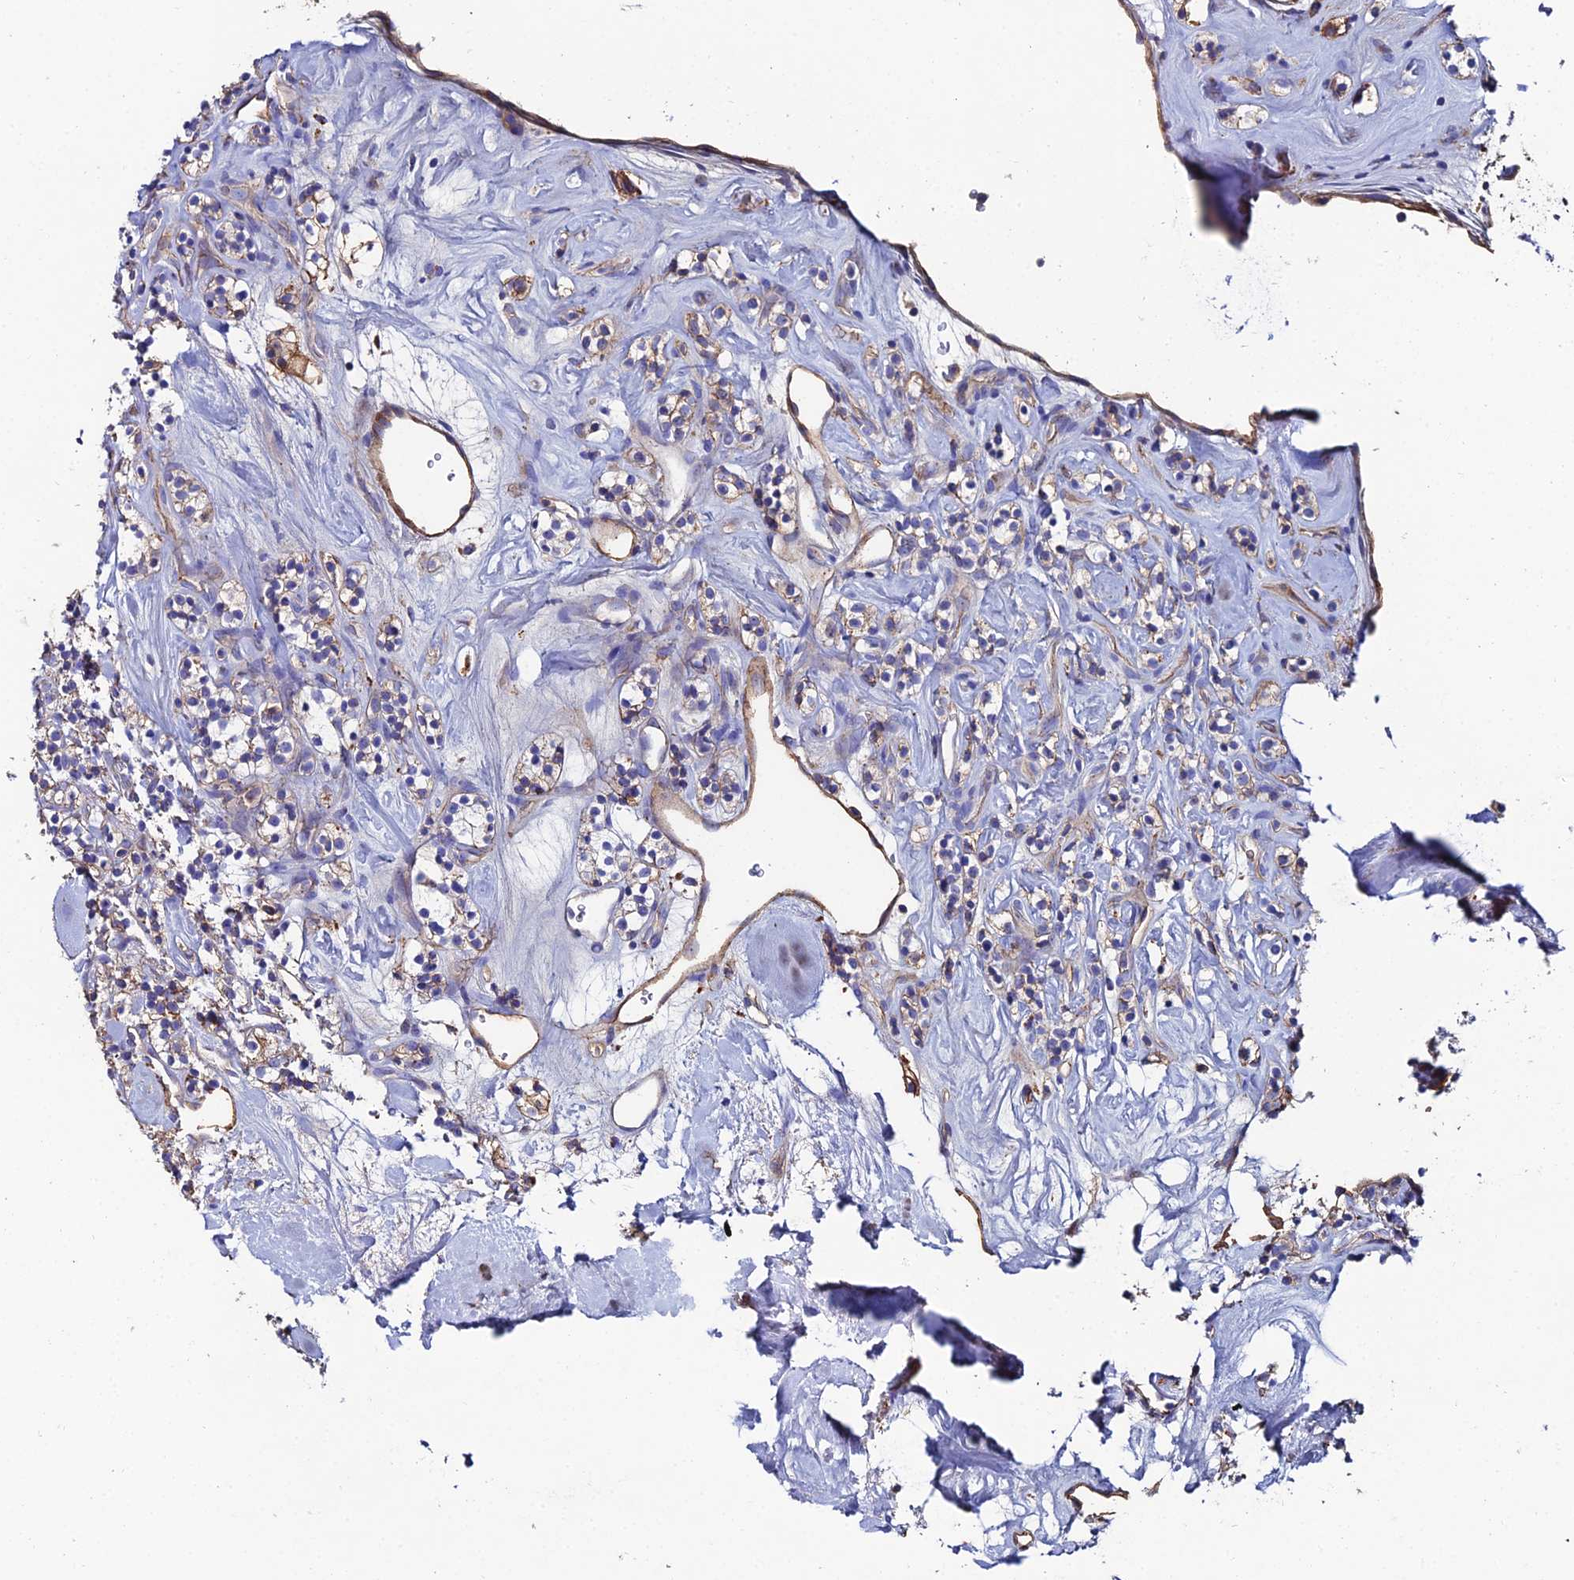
{"staining": {"intensity": "weak", "quantity": "<25%", "location": "cytoplasmic/membranous"}, "tissue": "renal cancer", "cell_type": "Tumor cells", "image_type": "cancer", "snomed": [{"axis": "morphology", "description": "Adenocarcinoma, NOS"}, {"axis": "topography", "description": "Kidney"}], "caption": "Photomicrograph shows no protein staining in tumor cells of renal cancer (adenocarcinoma) tissue.", "gene": "C6", "patient": {"sex": "male", "age": 77}}